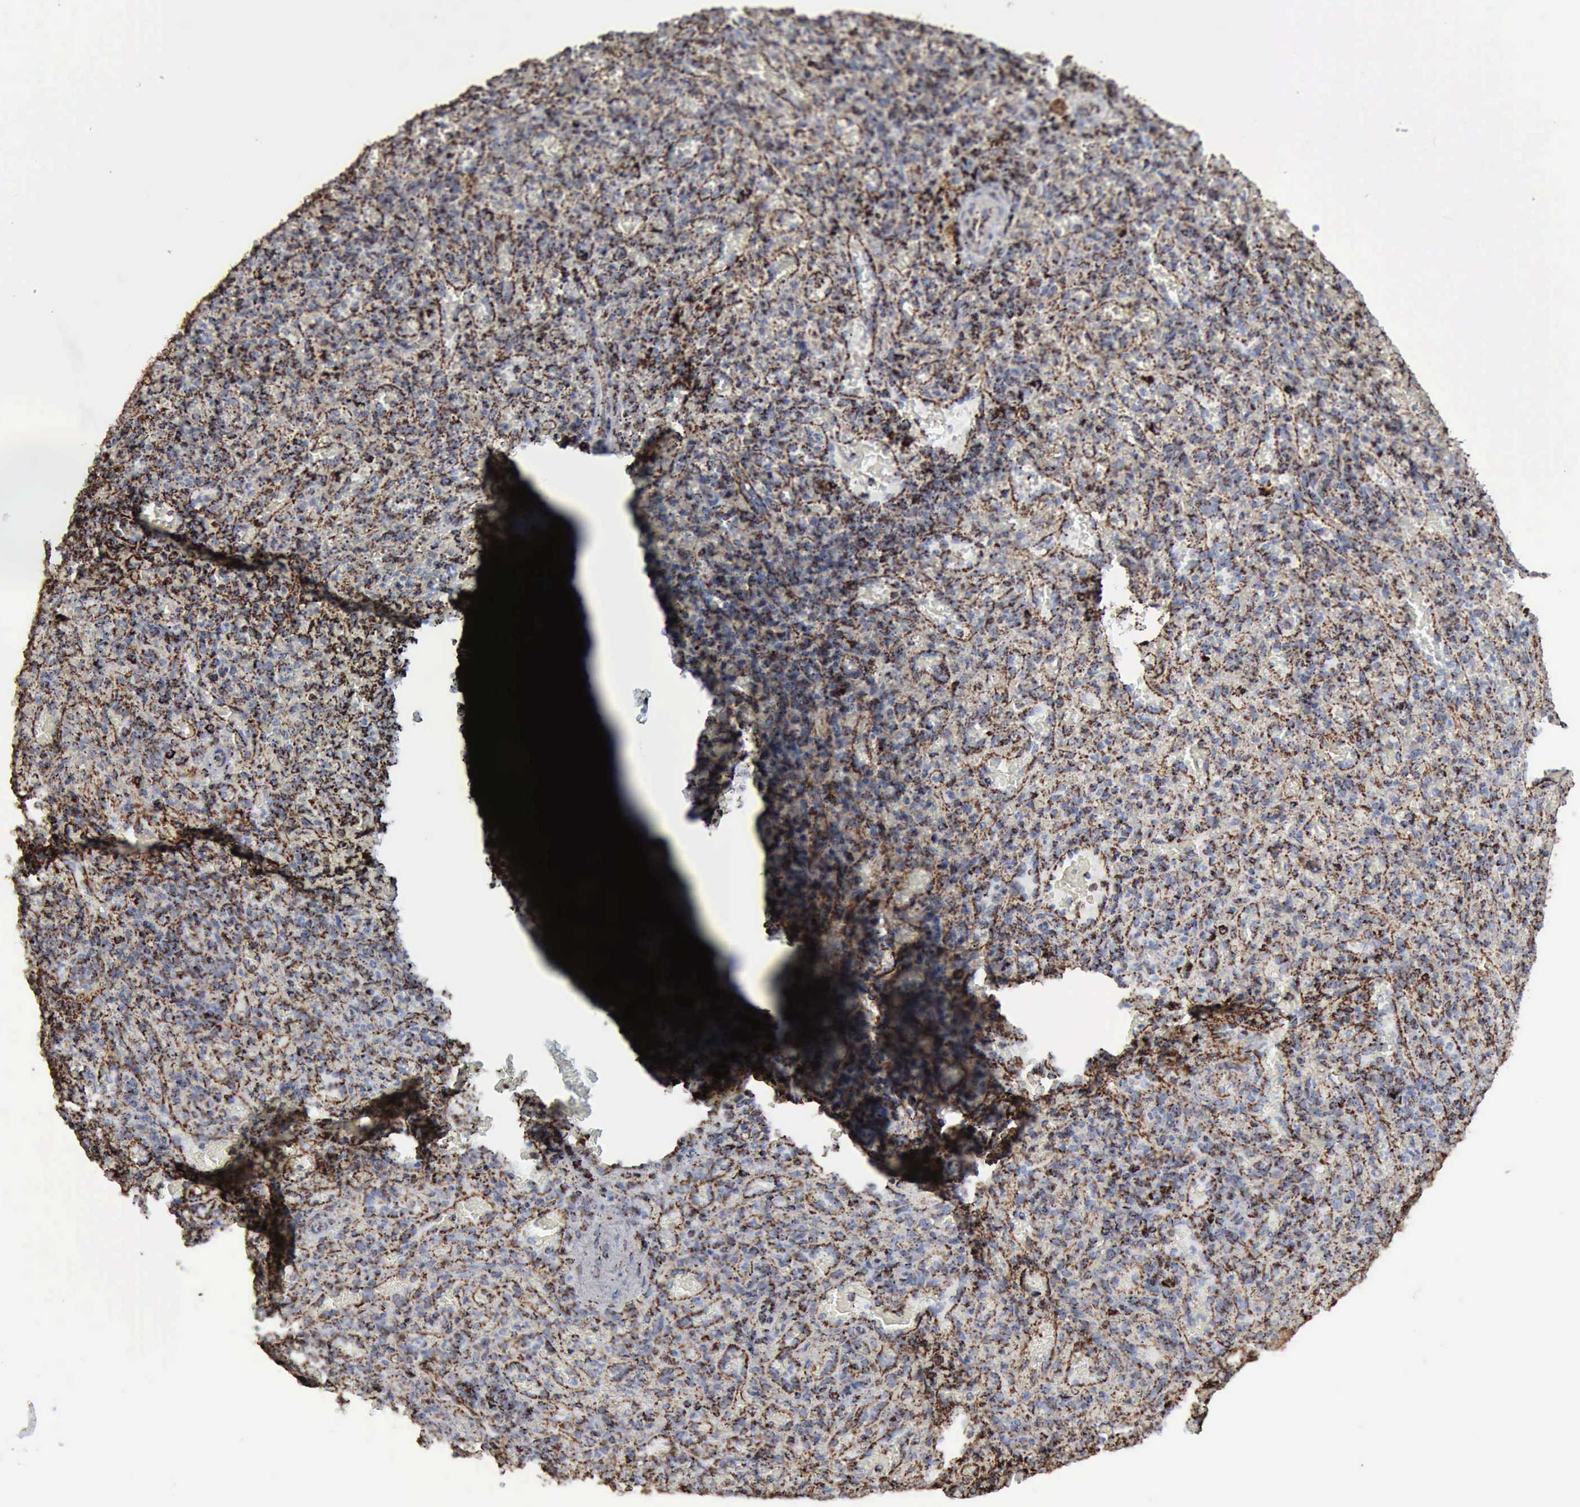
{"staining": {"intensity": "strong", "quantity": ">75%", "location": "cytoplasmic/membranous"}, "tissue": "spleen", "cell_type": "Cells in red pulp", "image_type": "normal", "snomed": [{"axis": "morphology", "description": "Normal tissue, NOS"}, {"axis": "topography", "description": "Spleen"}], "caption": "High-power microscopy captured an IHC micrograph of benign spleen, revealing strong cytoplasmic/membranous staining in about >75% of cells in red pulp.", "gene": "ACO2", "patient": {"sex": "female", "age": 50}}